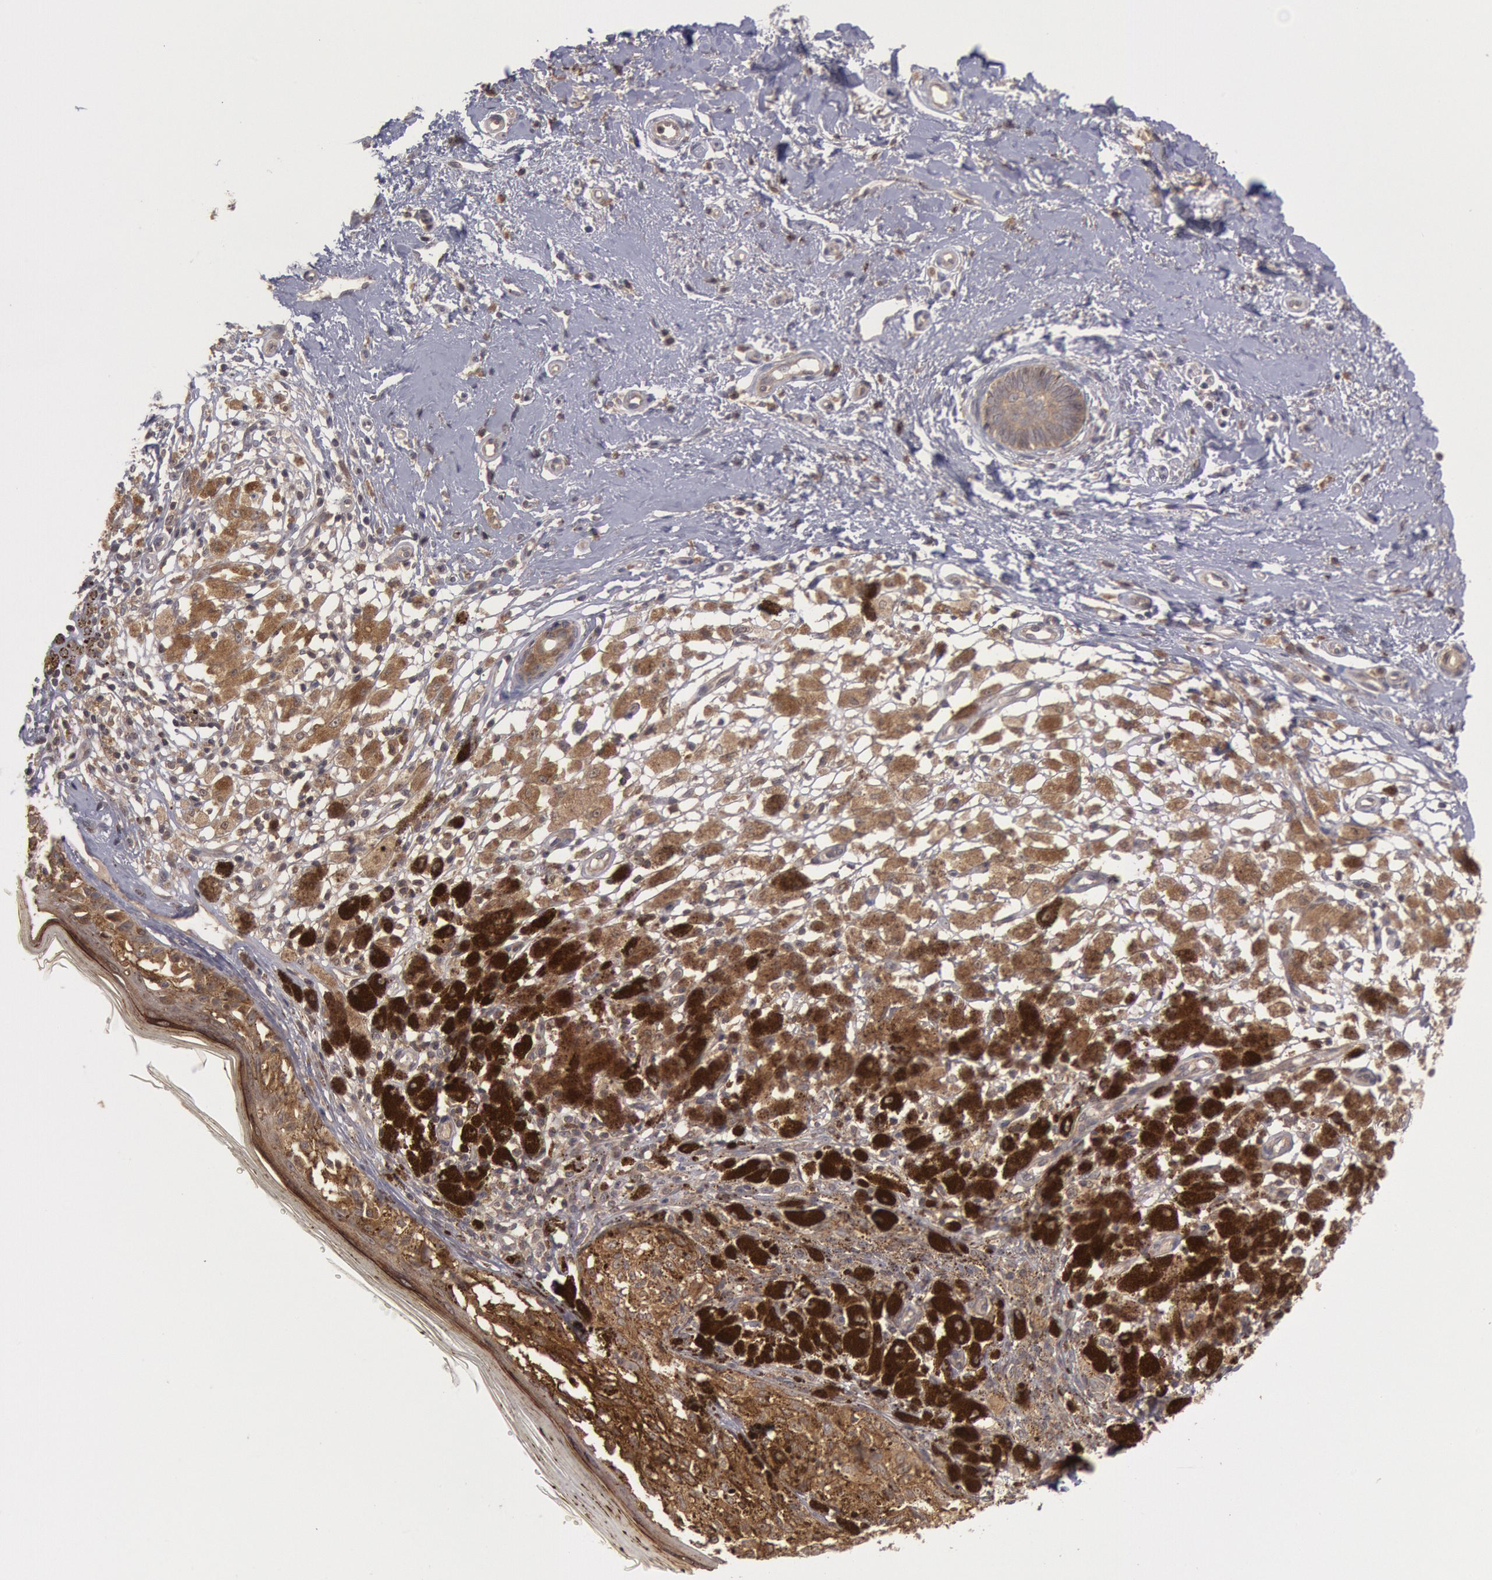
{"staining": {"intensity": "moderate", "quantity": ">75%", "location": "cytoplasmic/membranous,nuclear"}, "tissue": "melanoma", "cell_type": "Tumor cells", "image_type": "cancer", "snomed": [{"axis": "morphology", "description": "Malignant melanoma, NOS"}, {"axis": "topography", "description": "Skin"}], "caption": "Immunohistochemistry (IHC) histopathology image of neoplastic tissue: melanoma stained using immunohistochemistry (IHC) demonstrates medium levels of moderate protein expression localized specifically in the cytoplasmic/membranous and nuclear of tumor cells, appearing as a cytoplasmic/membranous and nuclear brown color.", "gene": "BRAF", "patient": {"sex": "male", "age": 88}}